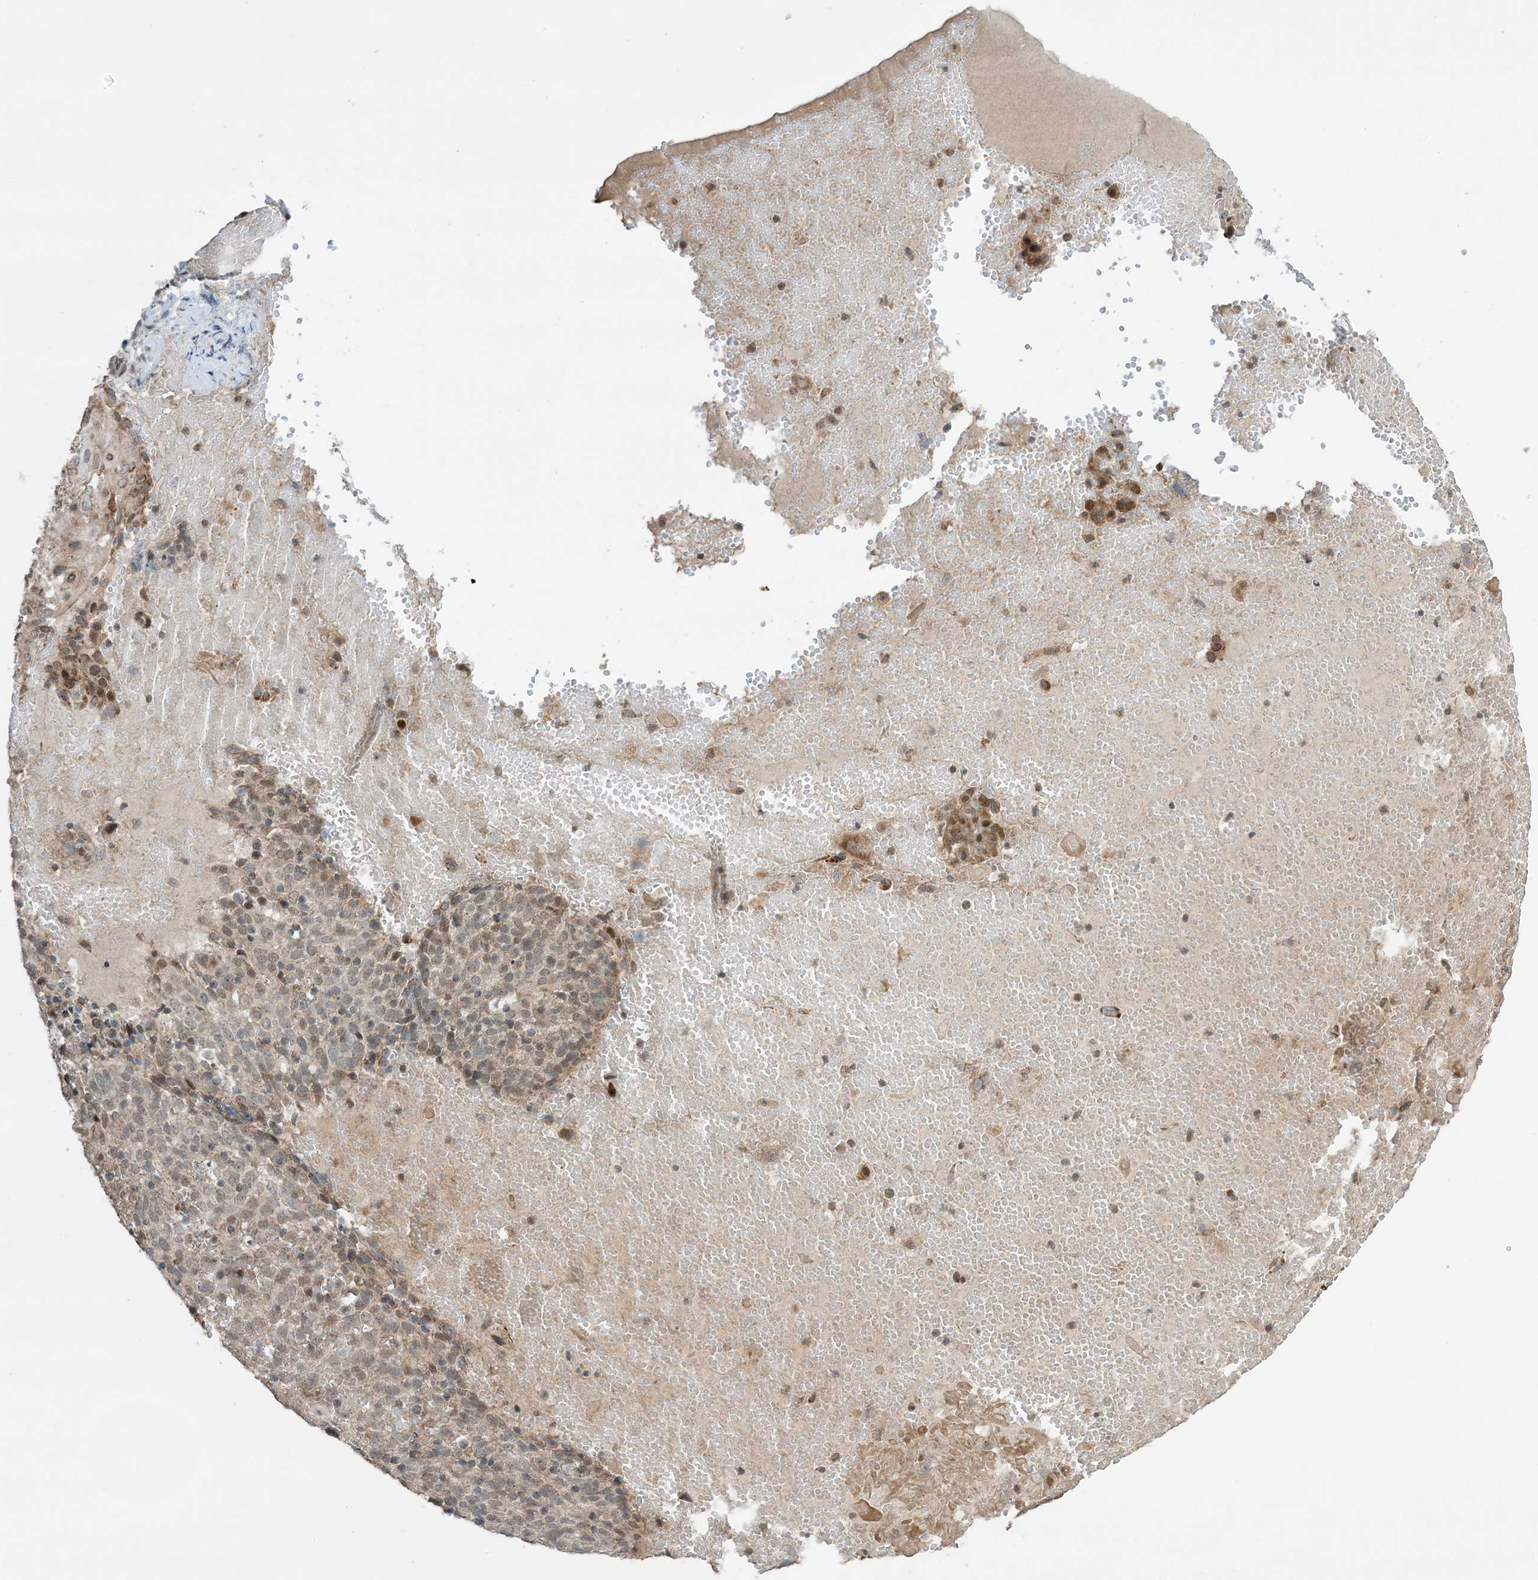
{"staining": {"intensity": "weak", "quantity": "25%-75%", "location": "nuclear"}, "tissue": "cervical cancer", "cell_type": "Tumor cells", "image_type": "cancer", "snomed": [{"axis": "morphology", "description": "Squamous cell carcinoma, NOS"}, {"axis": "topography", "description": "Cervix"}], "caption": "Tumor cells exhibit weak nuclear expression in about 25%-75% of cells in cervical cancer (squamous cell carcinoma).", "gene": "PHLDB2", "patient": {"sex": "female", "age": 74}}